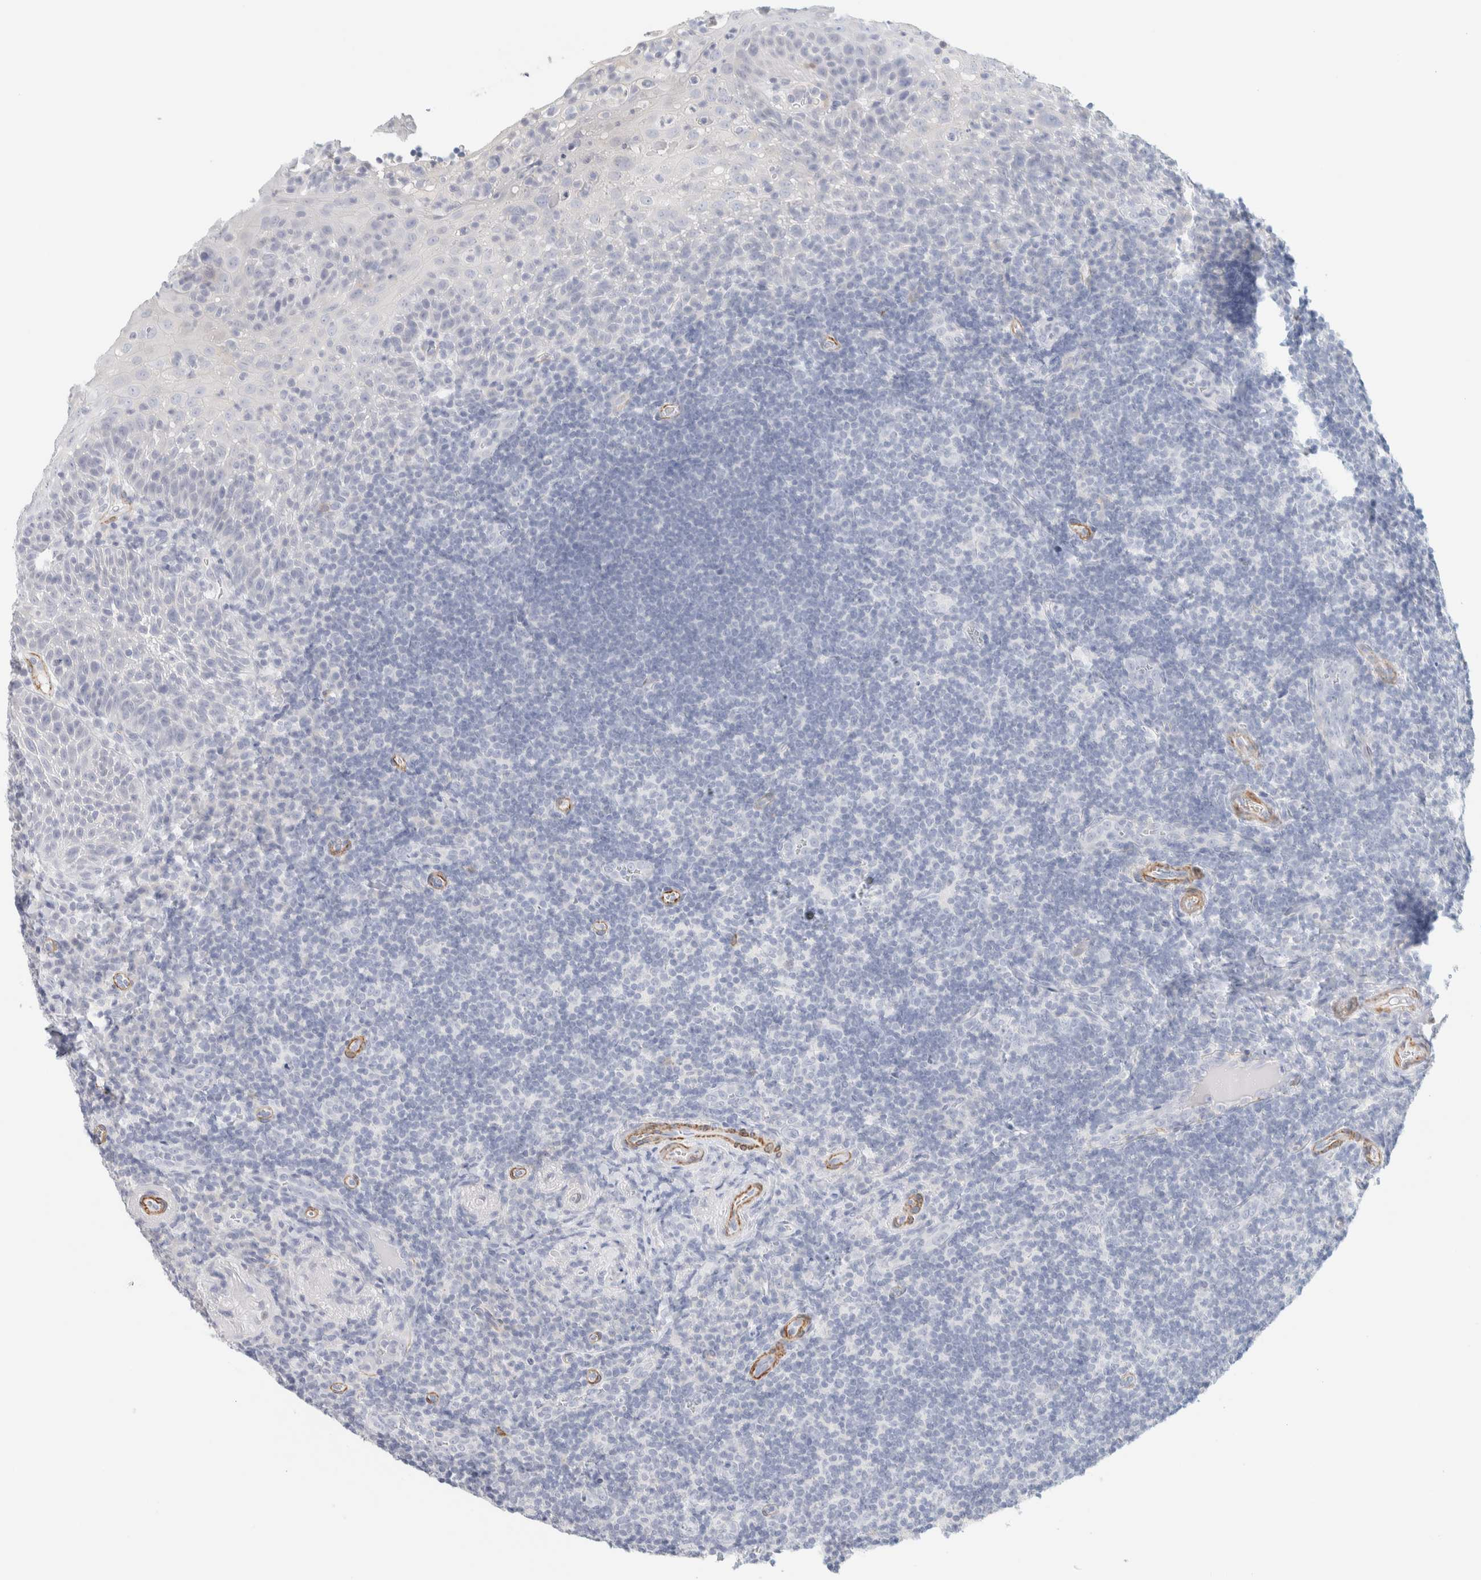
{"staining": {"intensity": "negative", "quantity": "none", "location": "none"}, "tissue": "tonsil", "cell_type": "Germinal center cells", "image_type": "normal", "snomed": [{"axis": "morphology", "description": "Normal tissue, NOS"}, {"axis": "topography", "description": "Tonsil"}], "caption": "Germinal center cells show no significant staining in unremarkable tonsil. Nuclei are stained in blue.", "gene": "AFMID", "patient": {"sex": "male", "age": 37}}